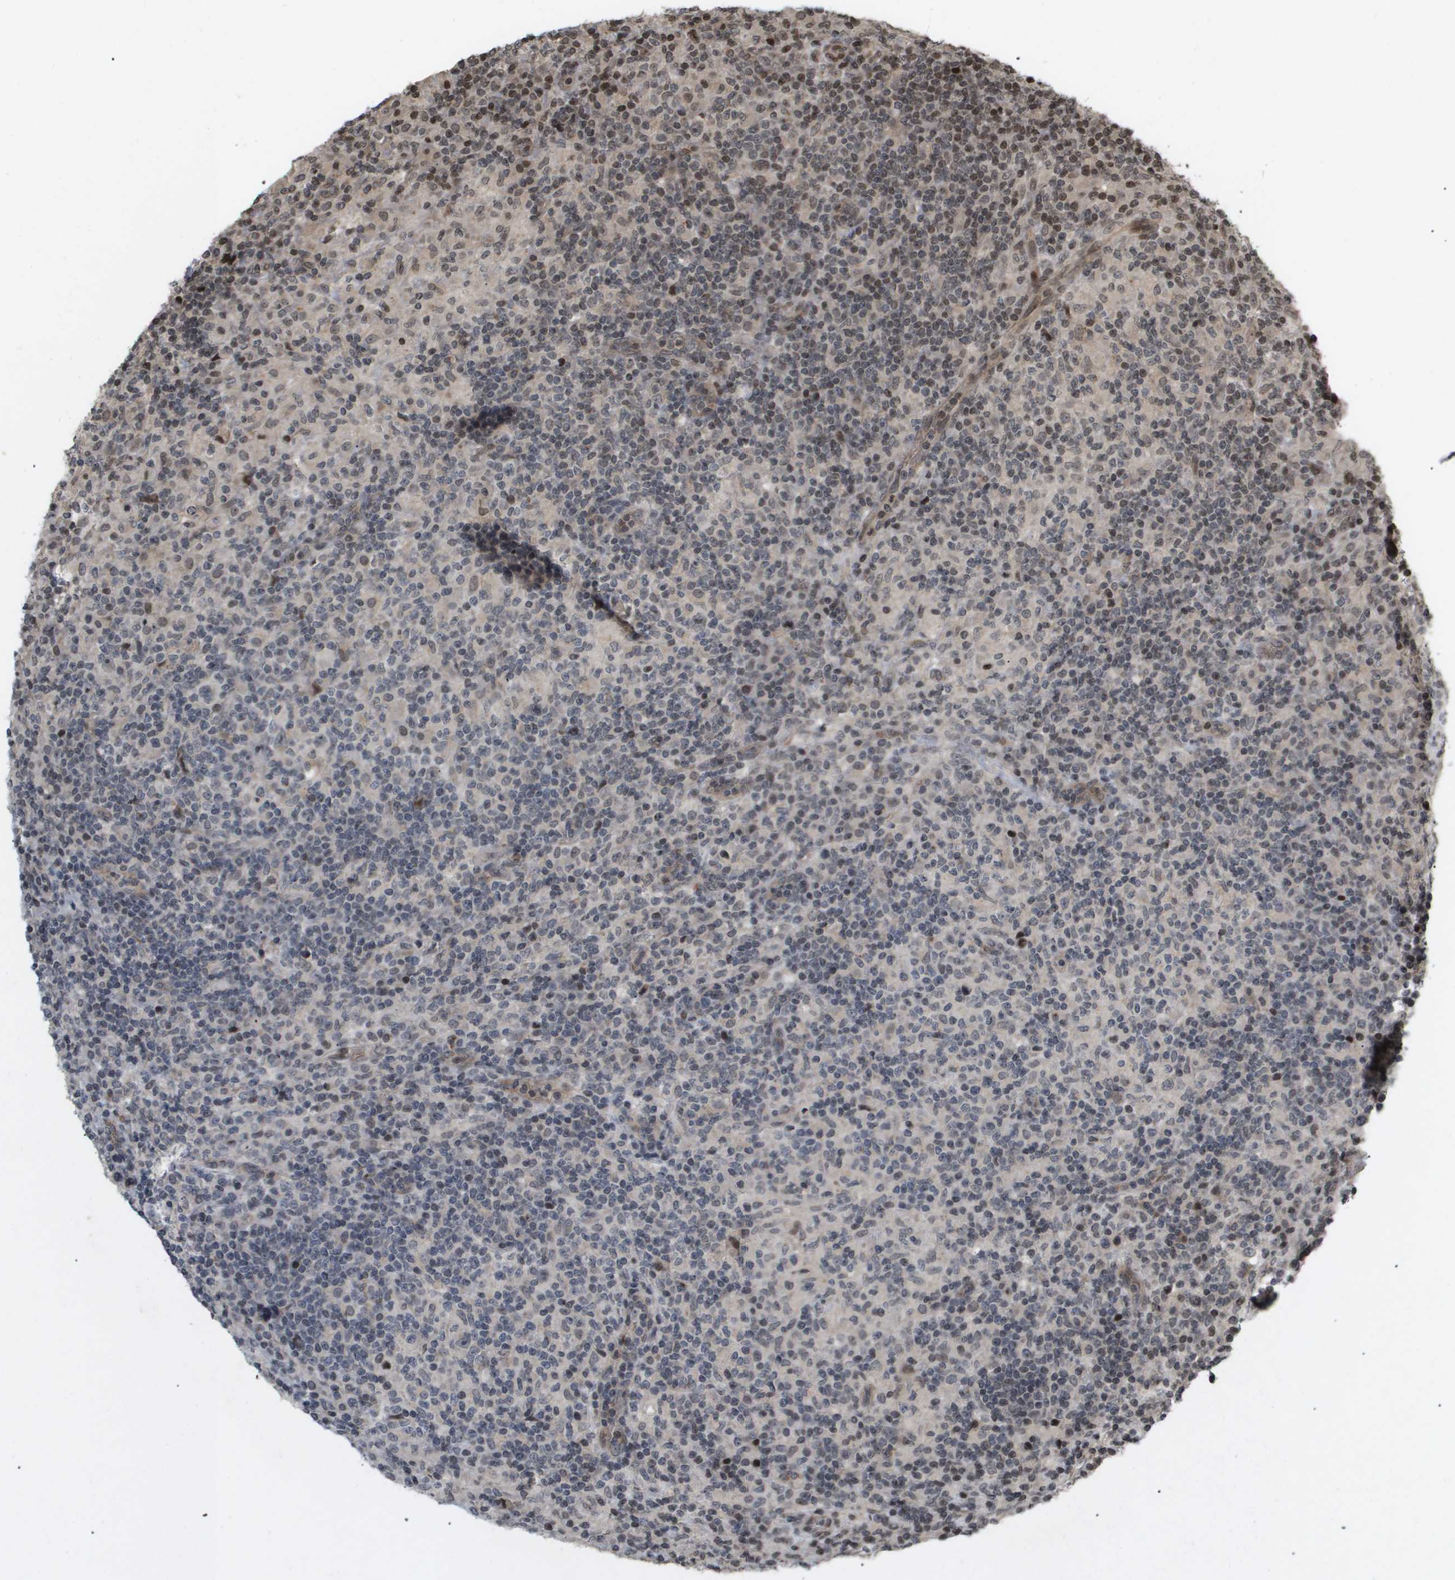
{"staining": {"intensity": "negative", "quantity": "none", "location": "none"}, "tissue": "lymphoma", "cell_type": "Tumor cells", "image_type": "cancer", "snomed": [{"axis": "morphology", "description": "Hodgkin's disease, NOS"}, {"axis": "topography", "description": "Lymph node"}], "caption": "Image shows no protein positivity in tumor cells of Hodgkin's disease tissue. (DAB (3,3'-diaminobenzidine) immunohistochemistry (IHC) with hematoxylin counter stain).", "gene": "HSPA6", "patient": {"sex": "male", "age": 70}}